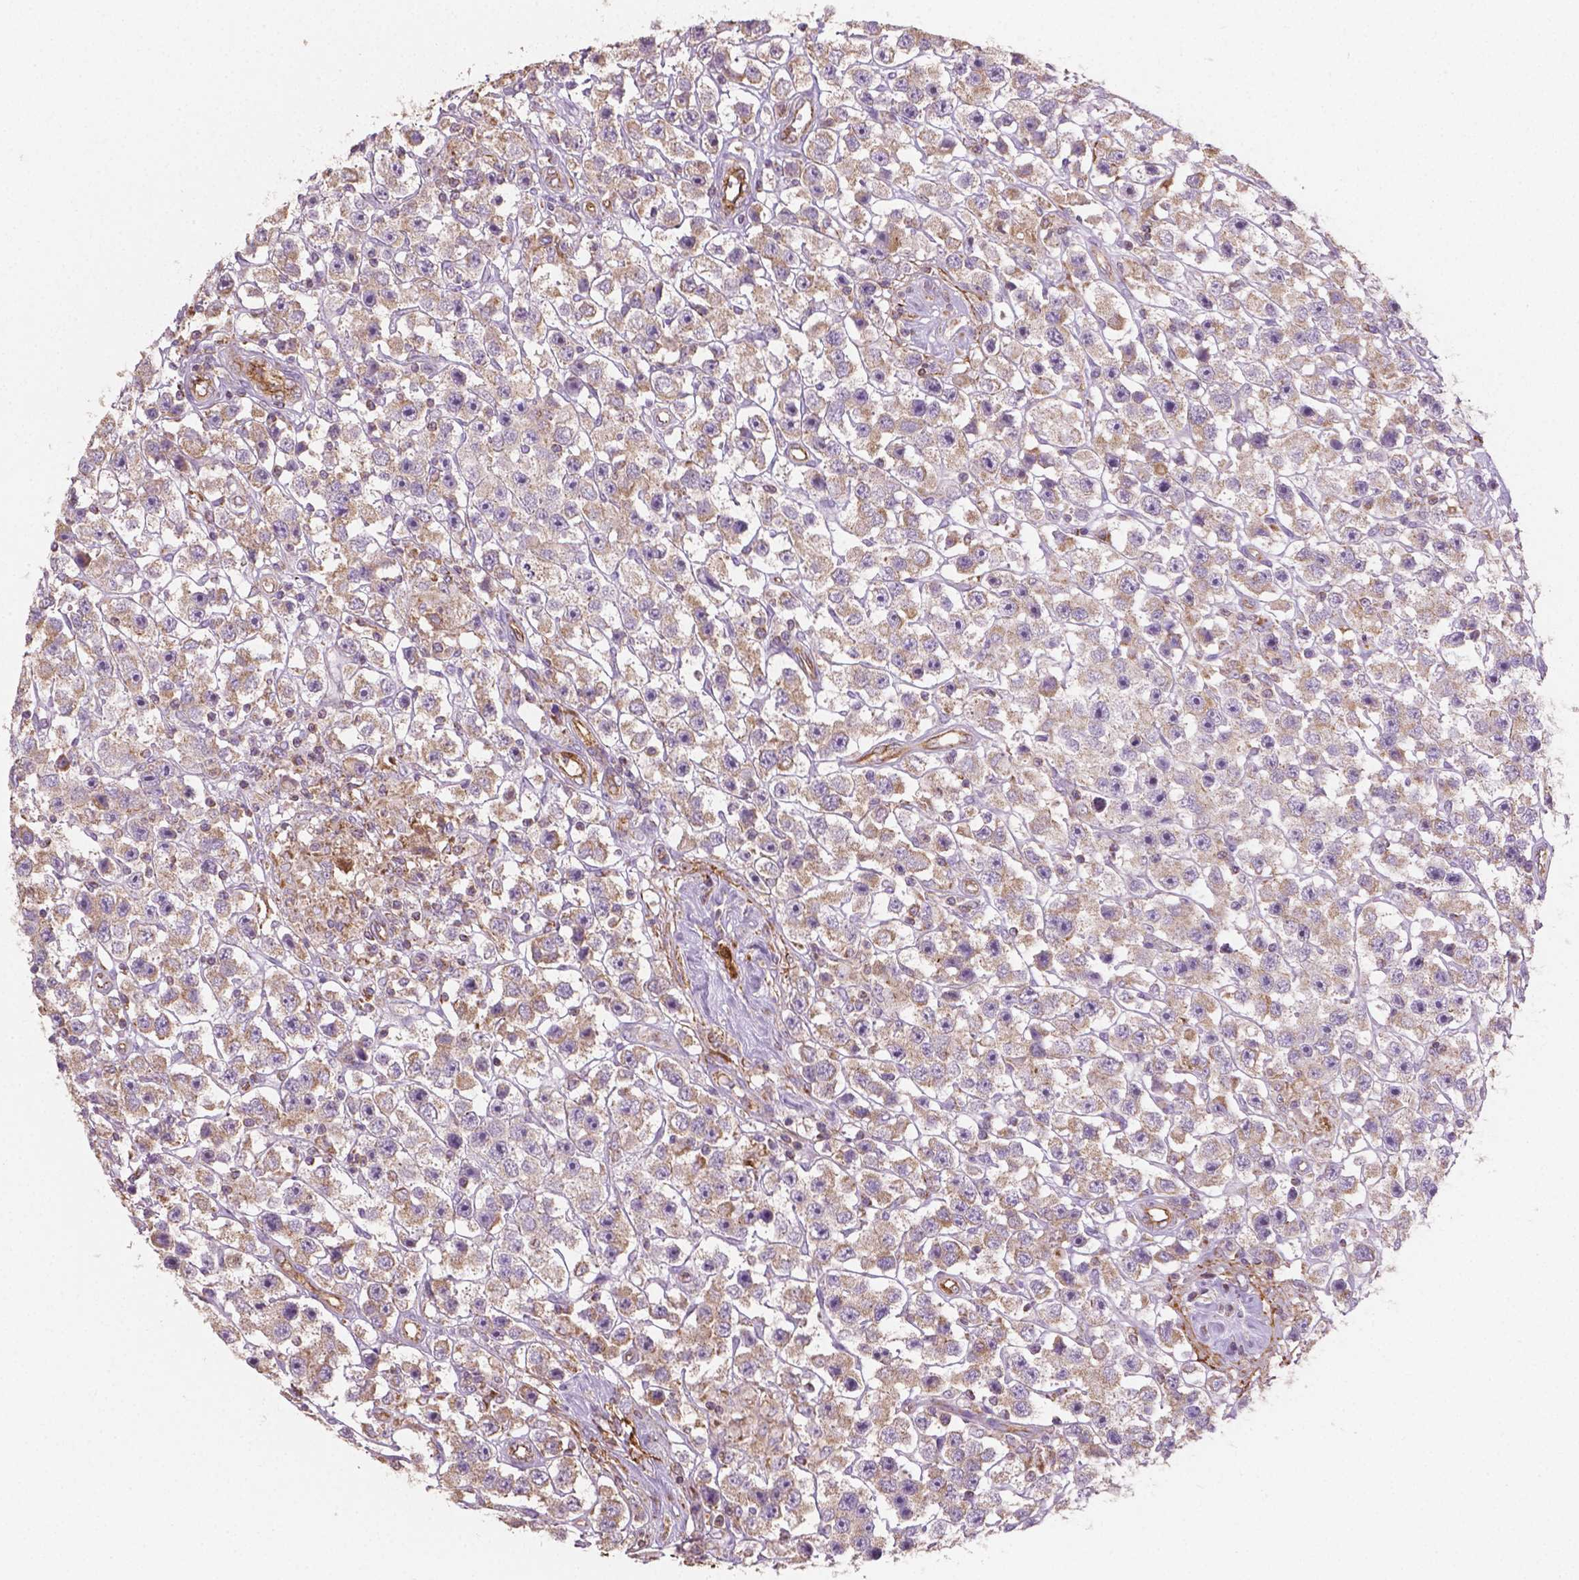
{"staining": {"intensity": "negative", "quantity": "none", "location": "none"}, "tissue": "testis cancer", "cell_type": "Tumor cells", "image_type": "cancer", "snomed": [{"axis": "morphology", "description": "Seminoma, NOS"}, {"axis": "topography", "description": "Testis"}], "caption": "Micrograph shows no protein staining in tumor cells of testis seminoma tissue.", "gene": "TCAF1", "patient": {"sex": "male", "age": 45}}